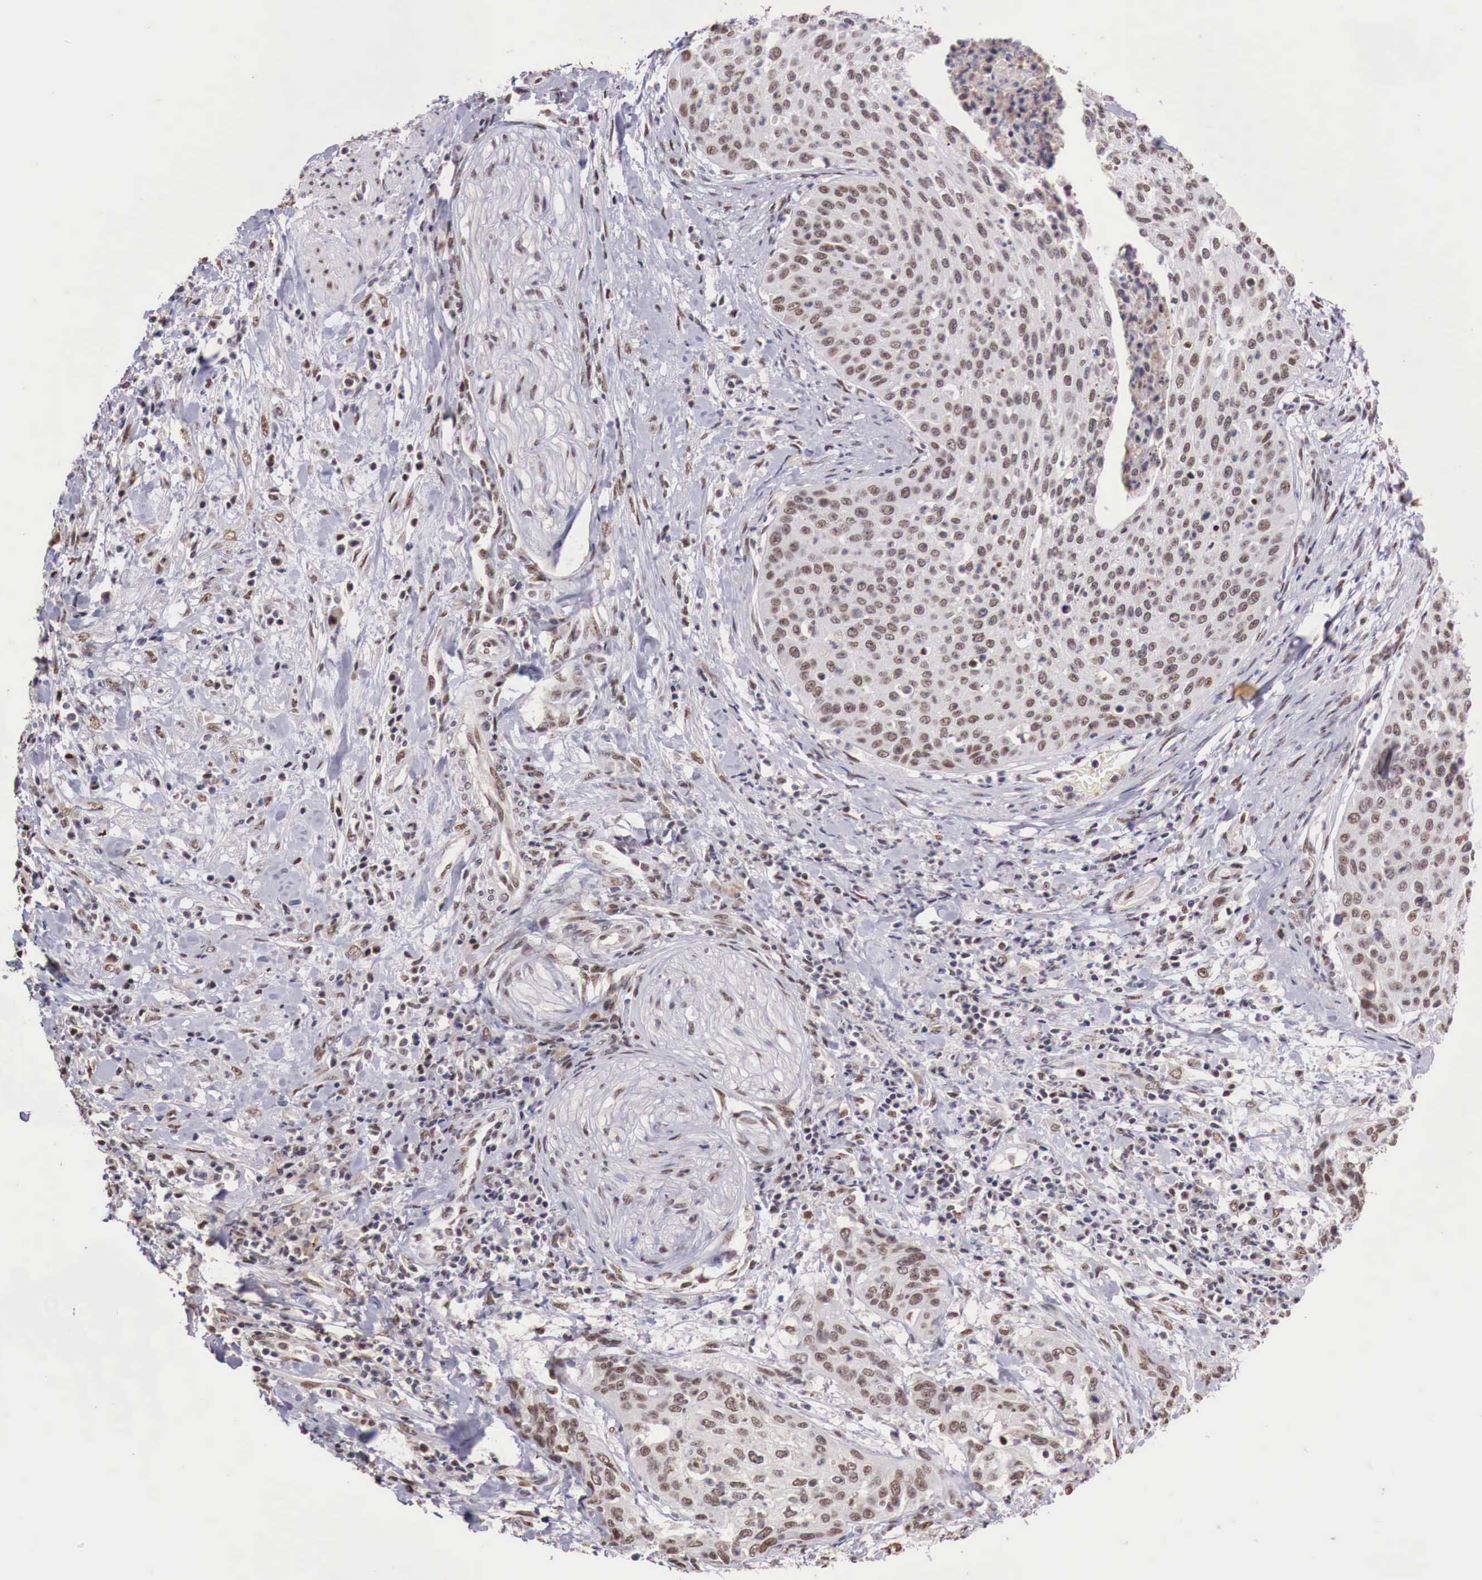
{"staining": {"intensity": "moderate", "quantity": ">75%", "location": "nuclear"}, "tissue": "cervical cancer", "cell_type": "Tumor cells", "image_type": "cancer", "snomed": [{"axis": "morphology", "description": "Squamous cell carcinoma, NOS"}, {"axis": "topography", "description": "Cervix"}], "caption": "A micrograph of cervical cancer (squamous cell carcinoma) stained for a protein displays moderate nuclear brown staining in tumor cells.", "gene": "FOXP2", "patient": {"sex": "female", "age": 41}}